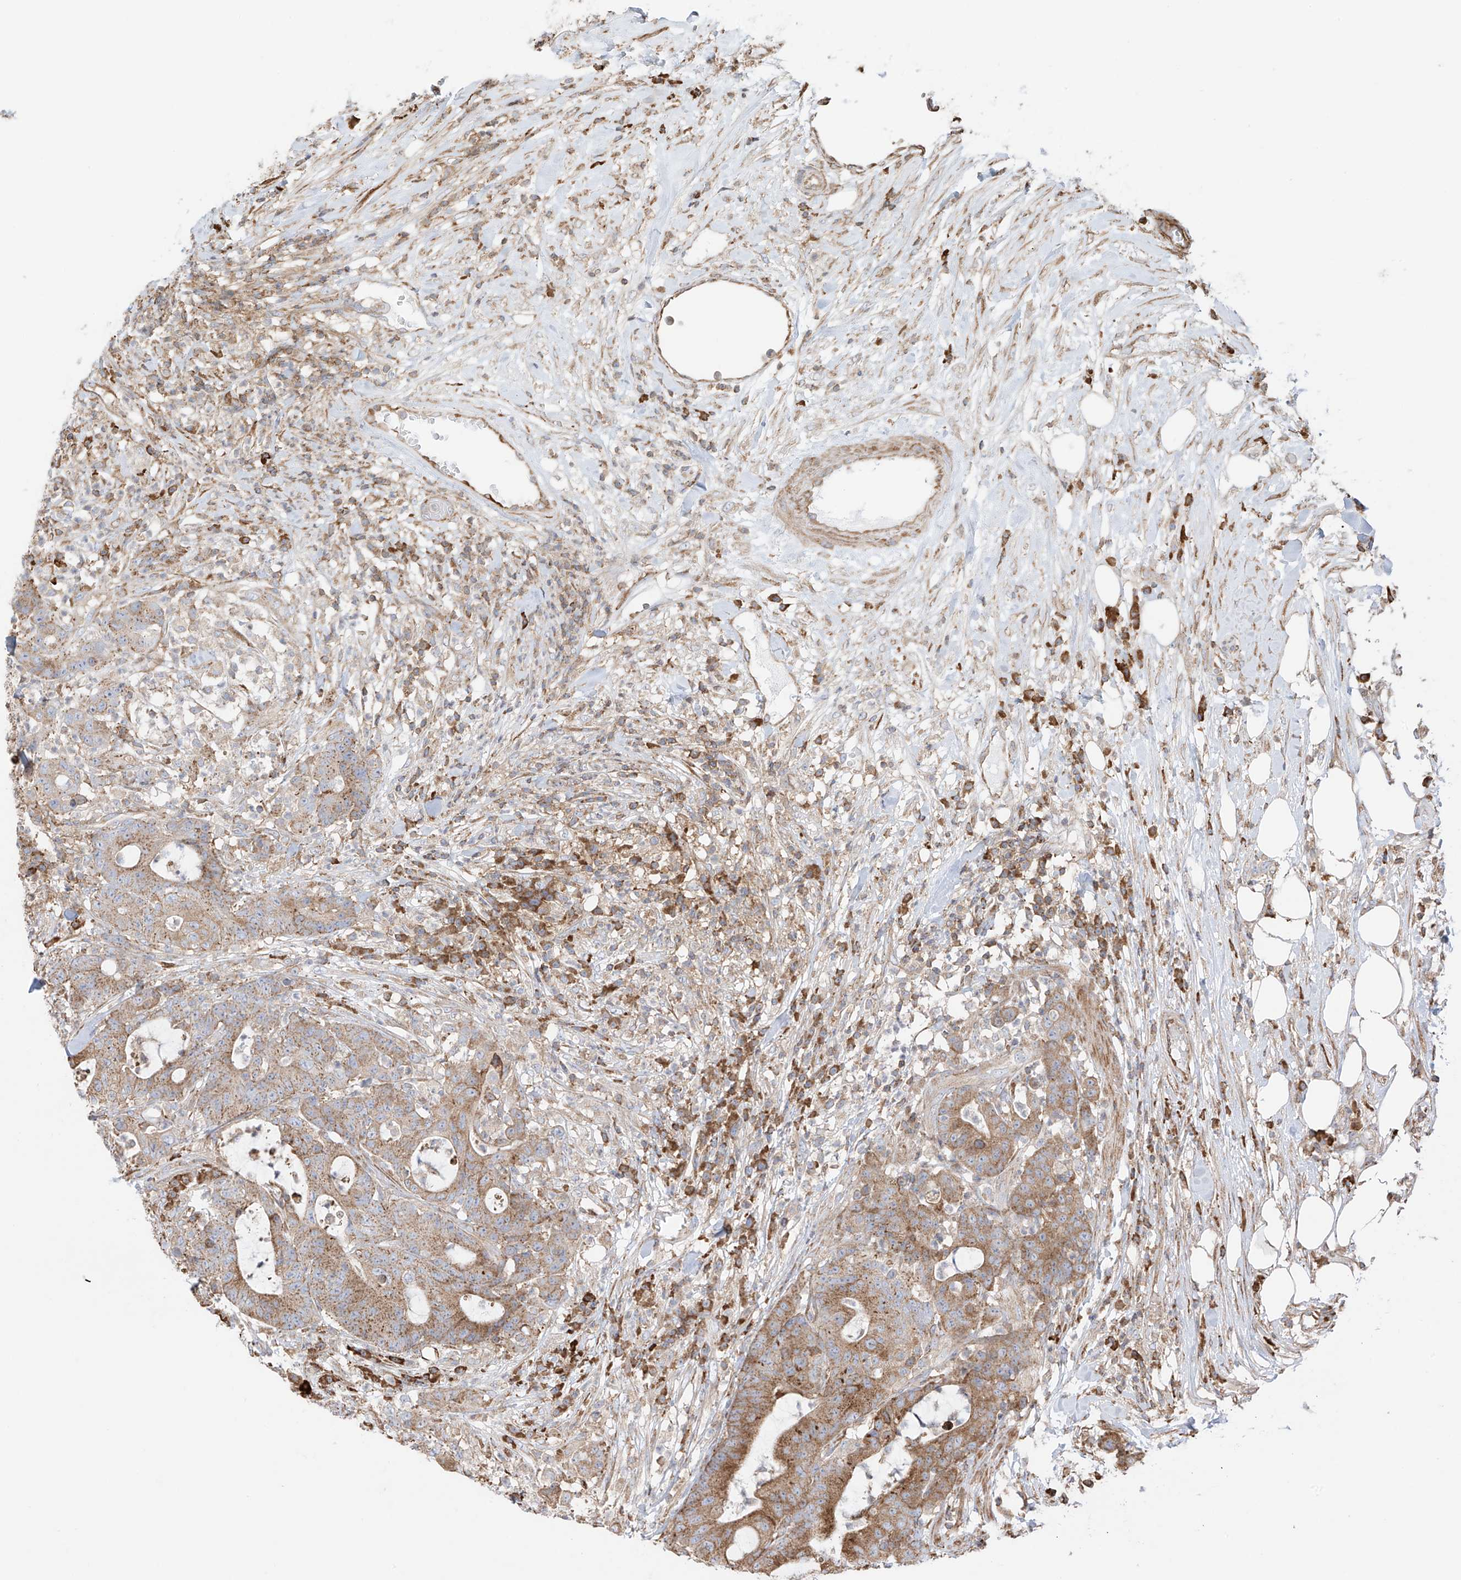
{"staining": {"intensity": "moderate", "quantity": ">75%", "location": "cytoplasmic/membranous"}, "tissue": "colorectal cancer", "cell_type": "Tumor cells", "image_type": "cancer", "snomed": [{"axis": "morphology", "description": "Adenocarcinoma, NOS"}, {"axis": "topography", "description": "Colon"}], "caption": "Protein expression analysis of colorectal adenocarcinoma shows moderate cytoplasmic/membranous expression in approximately >75% of tumor cells.", "gene": "XKR3", "patient": {"sex": "female", "age": 84}}